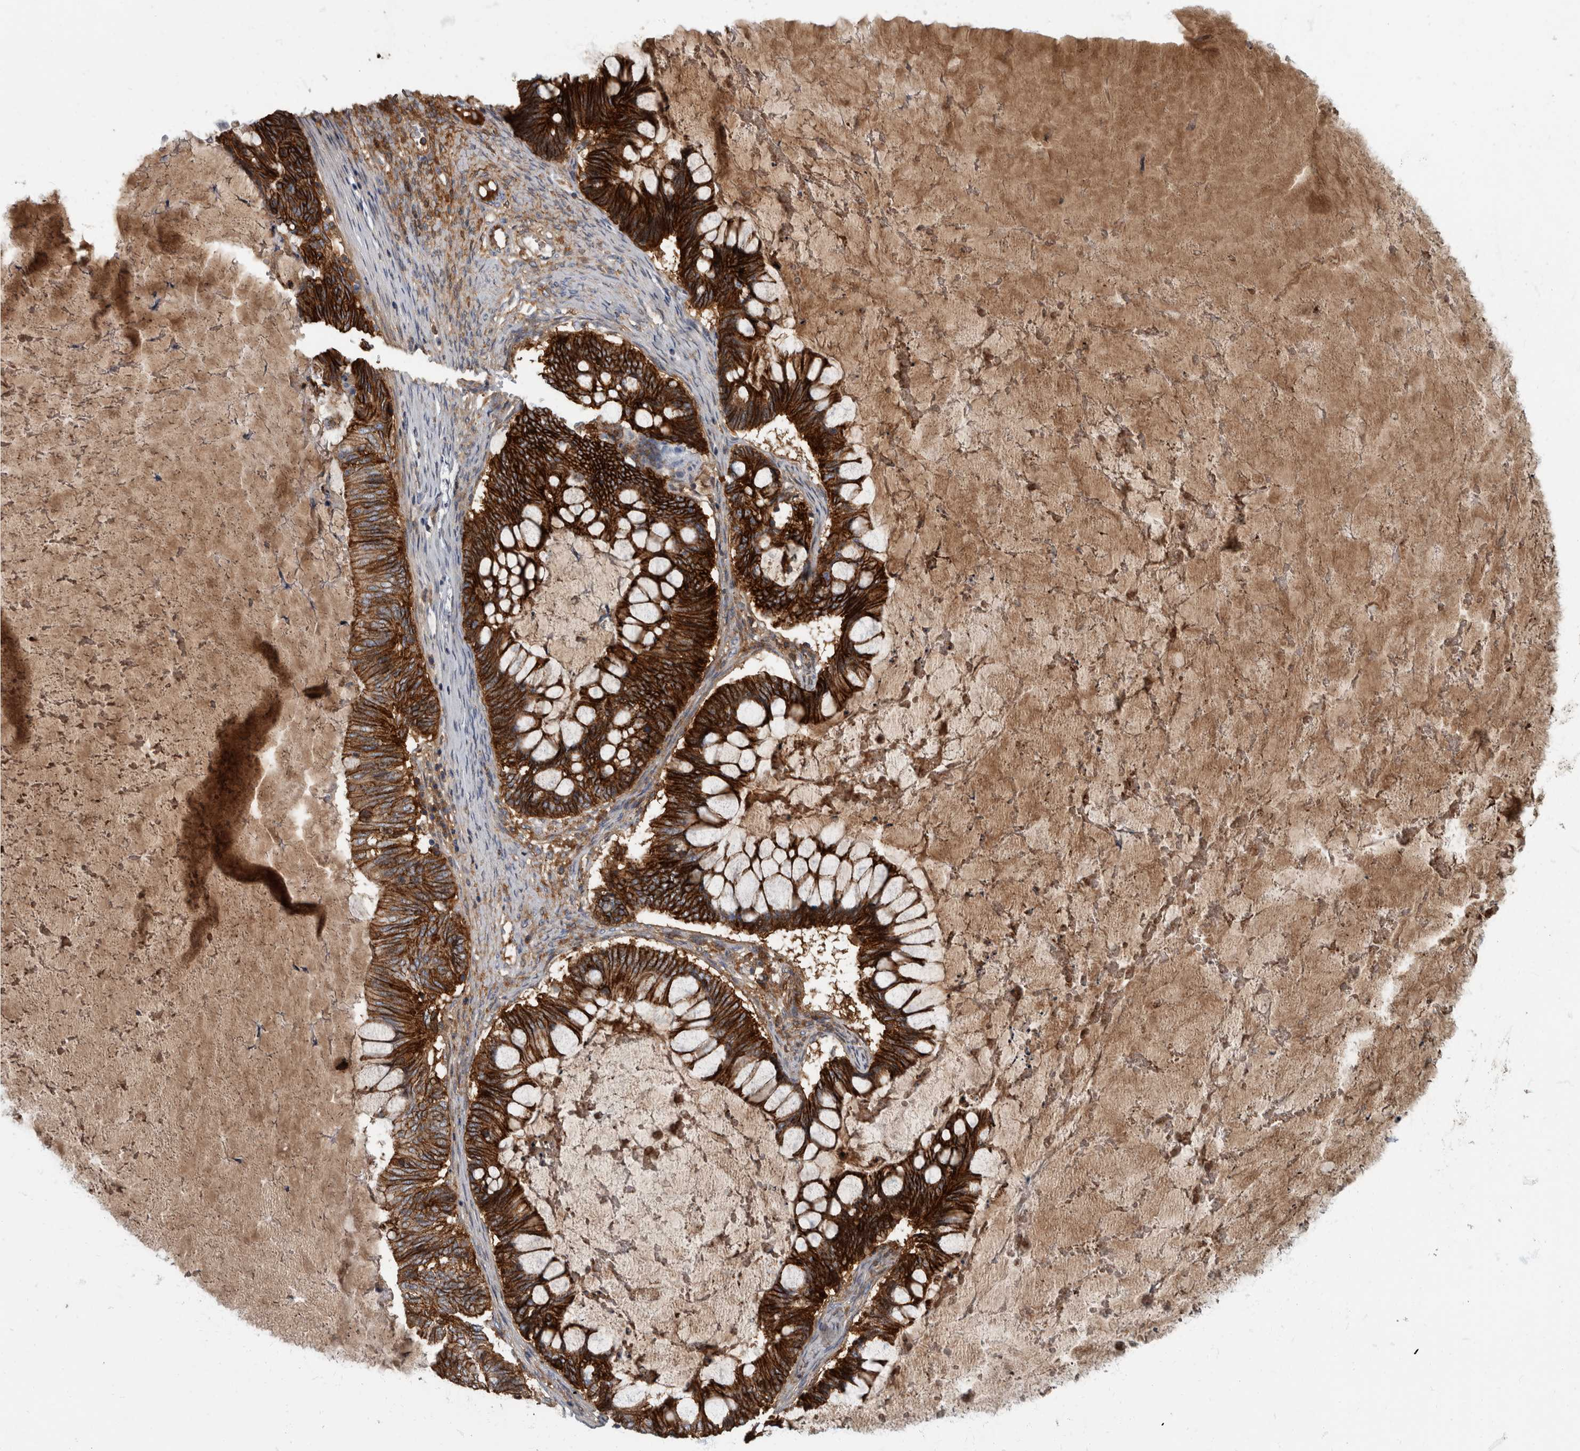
{"staining": {"intensity": "strong", "quantity": ">75%", "location": "cytoplasmic/membranous"}, "tissue": "ovarian cancer", "cell_type": "Tumor cells", "image_type": "cancer", "snomed": [{"axis": "morphology", "description": "Cystadenocarcinoma, mucinous, NOS"}, {"axis": "topography", "description": "Ovary"}], "caption": "Protein expression analysis of human ovarian cancer reveals strong cytoplasmic/membranous positivity in about >75% of tumor cells. (DAB IHC, brown staining for protein, blue staining for nuclei).", "gene": "DSG2", "patient": {"sex": "female", "age": 61}}